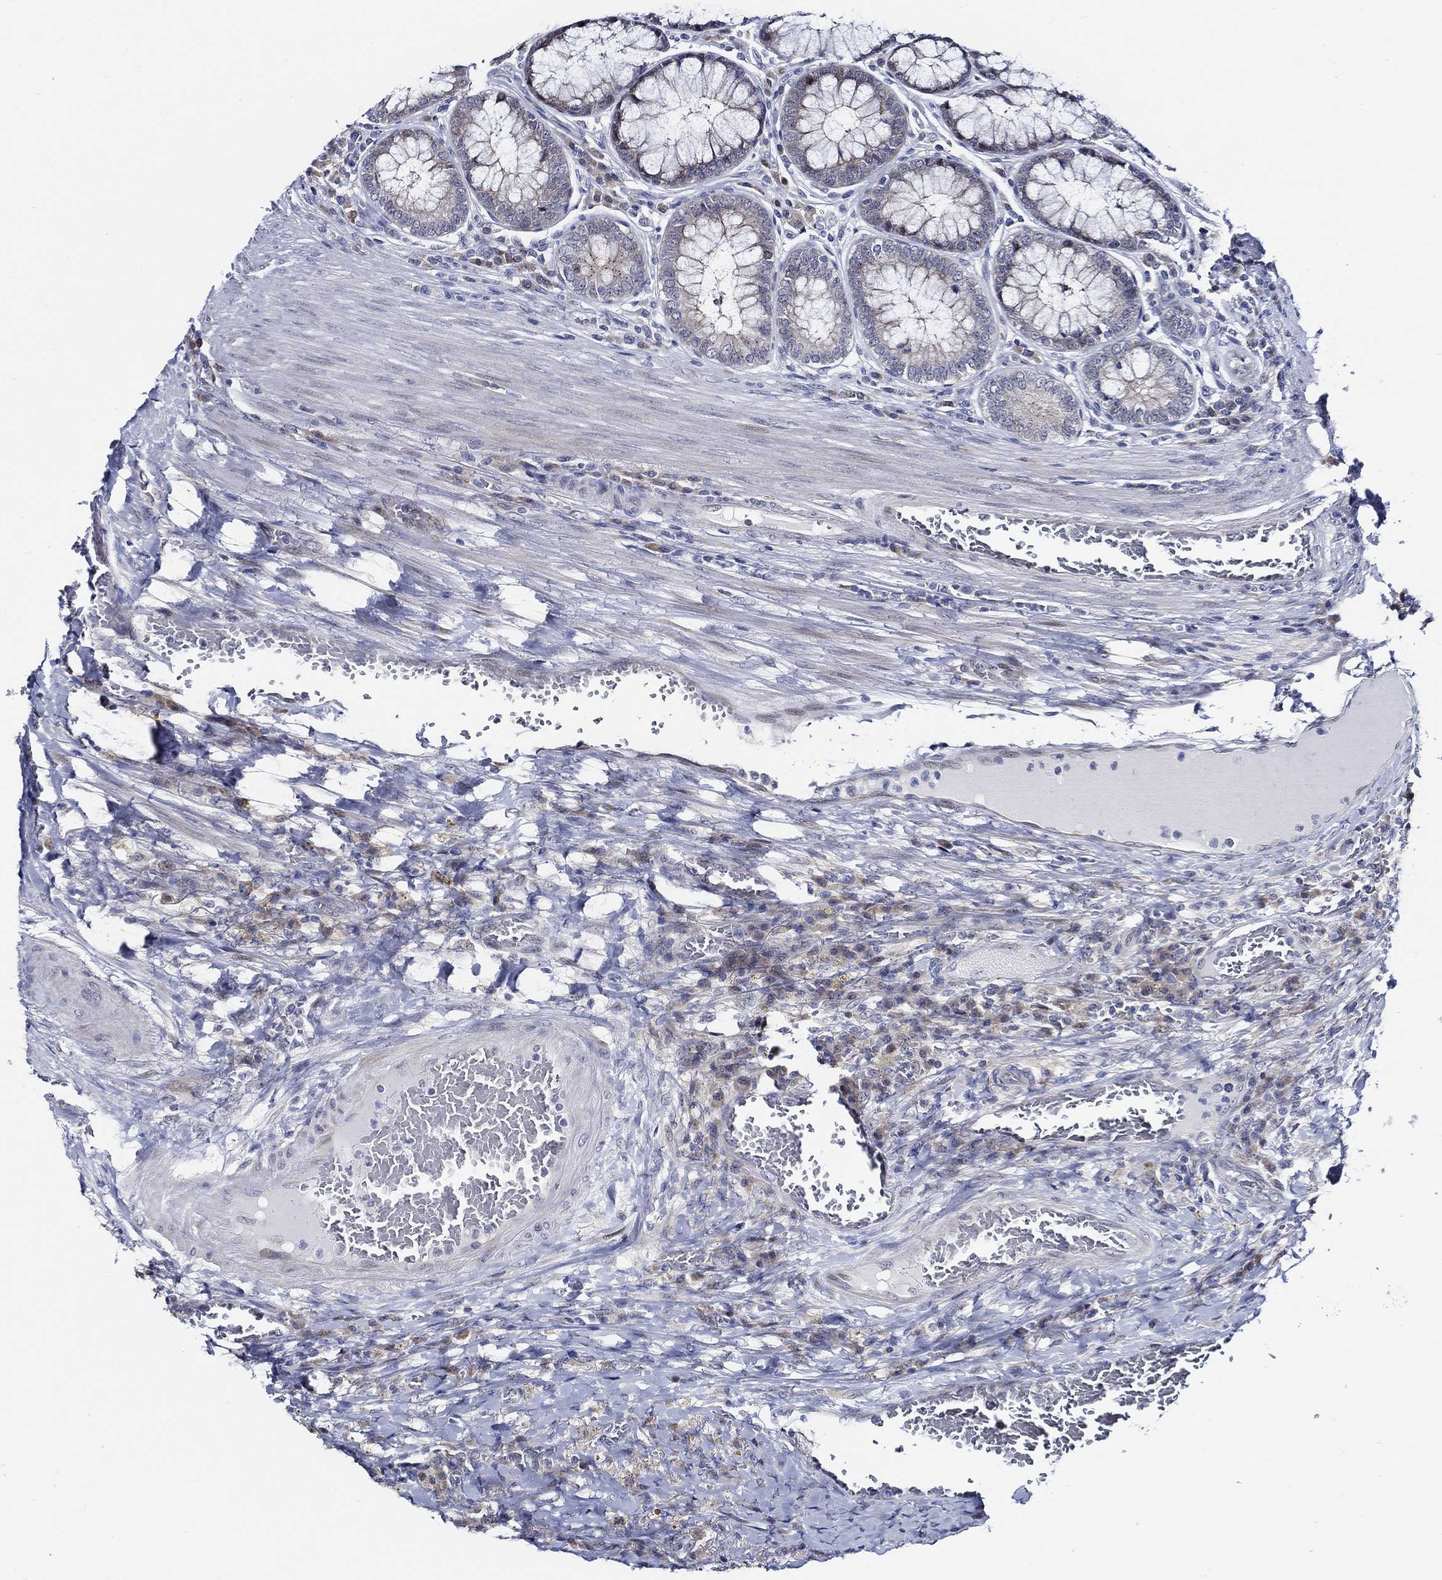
{"staining": {"intensity": "negative", "quantity": "none", "location": "none"}, "tissue": "colorectal cancer", "cell_type": "Tumor cells", "image_type": "cancer", "snomed": [{"axis": "morphology", "description": "Adenocarcinoma, NOS"}, {"axis": "topography", "description": "Colon"}], "caption": "Photomicrograph shows no significant protein staining in tumor cells of adenocarcinoma (colorectal).", "gene": "C8orf48", "patient": {"sex": "female", "age": 86}}